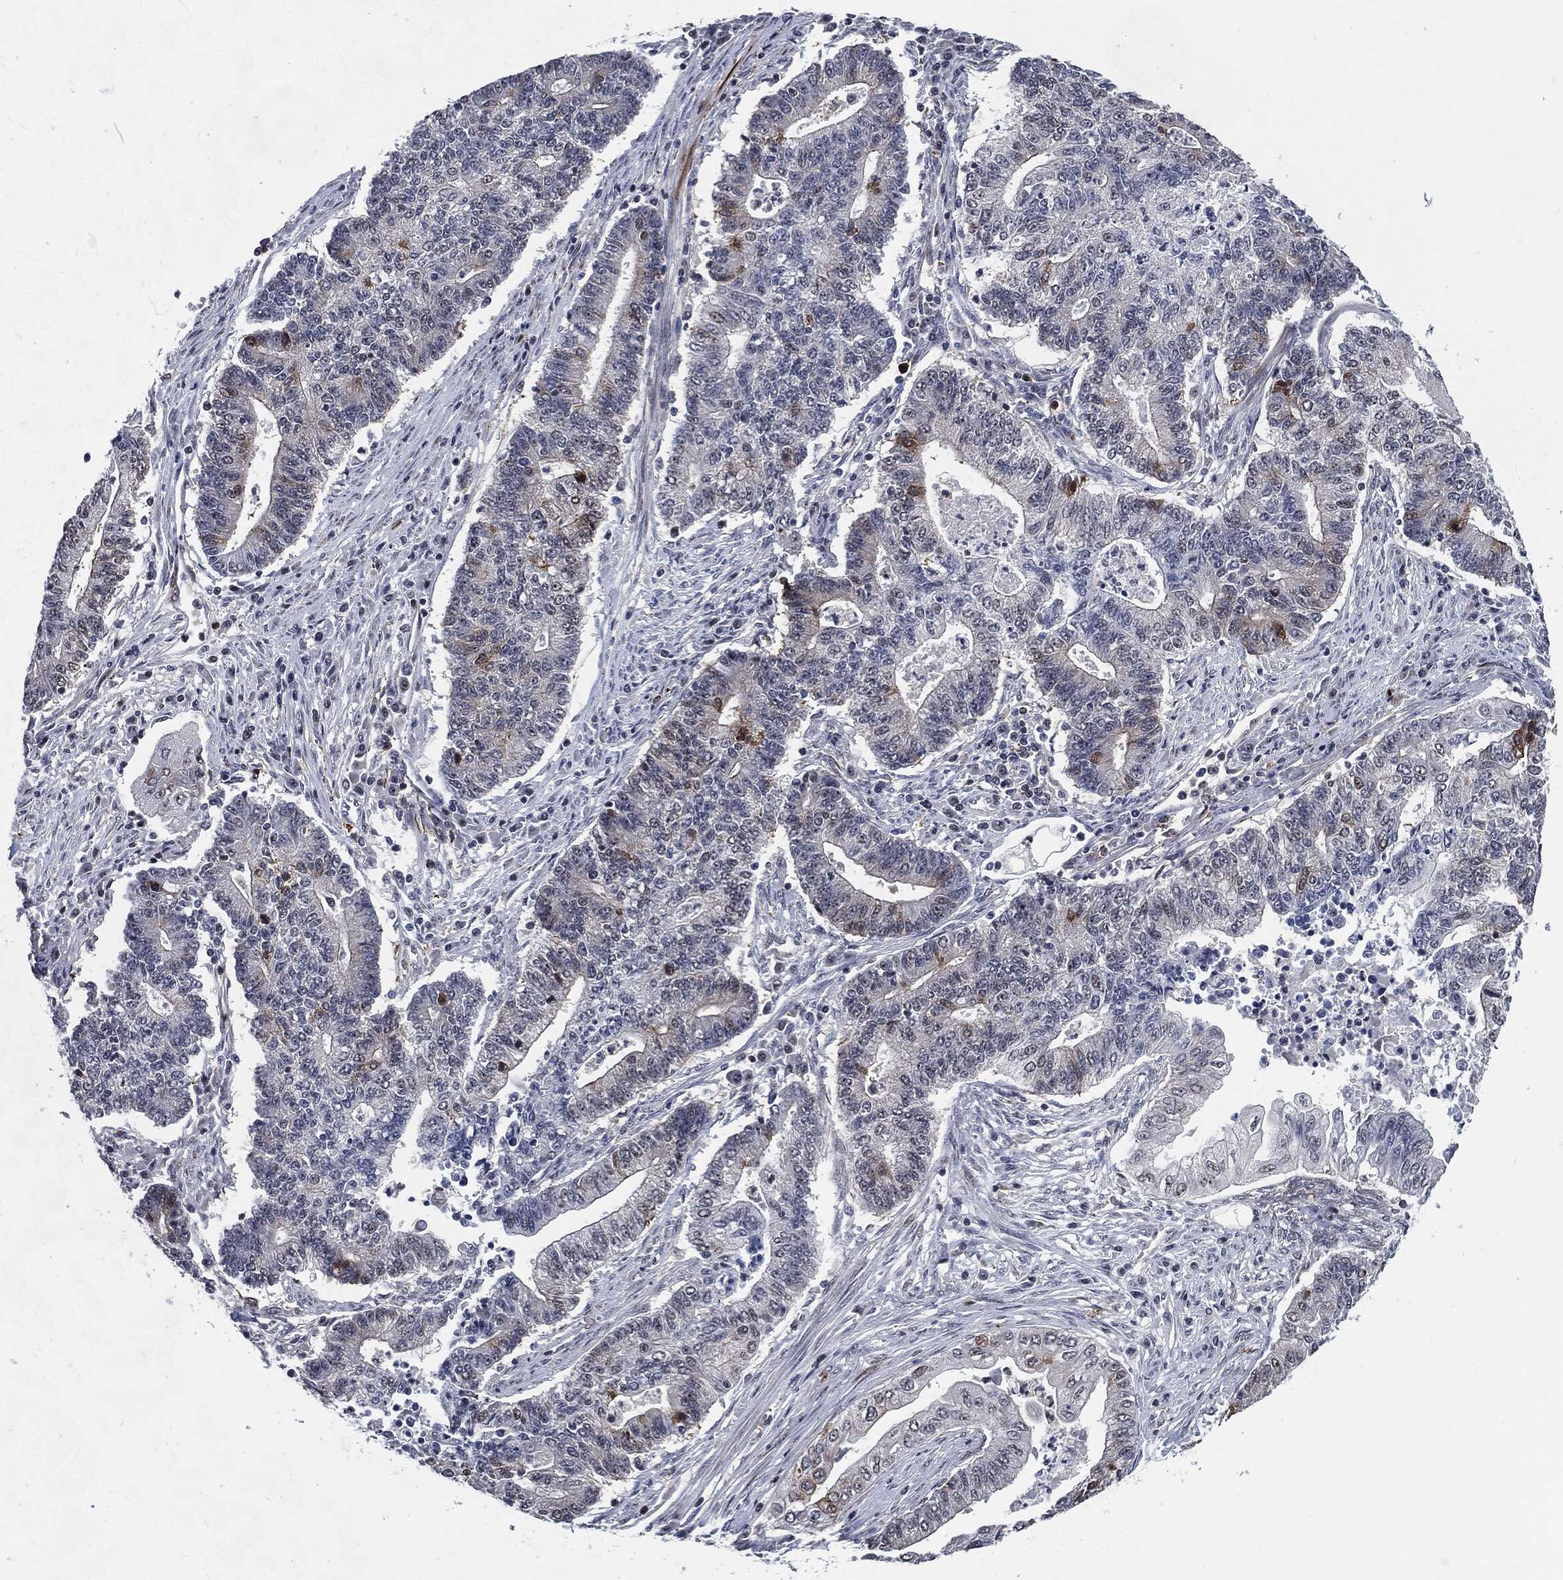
{"staining": {"intensity": "negative", "quantity": "none", "location": "none"}, "tissue": "endometrial cancer", "cell_type": "Tumor cells", "image_type": "cancer", "snomed": [{"axis": "morphology", "description": "Adenocarcinoma, NOS"}, {"axis": "topography", "description": "Uterus"}, {"axis": "topography", "description": "Endometrium"}], "caption": "This is a micrograph of immunohistochemistry (IHC) staining of endometrial adenocarcinoma, which shows no staining in tumor cells. (DAB immunohistochemistry with hematoxylin counter stain).", "gene": "AKT2", "patient": {"sex": "female", "age": 54}}